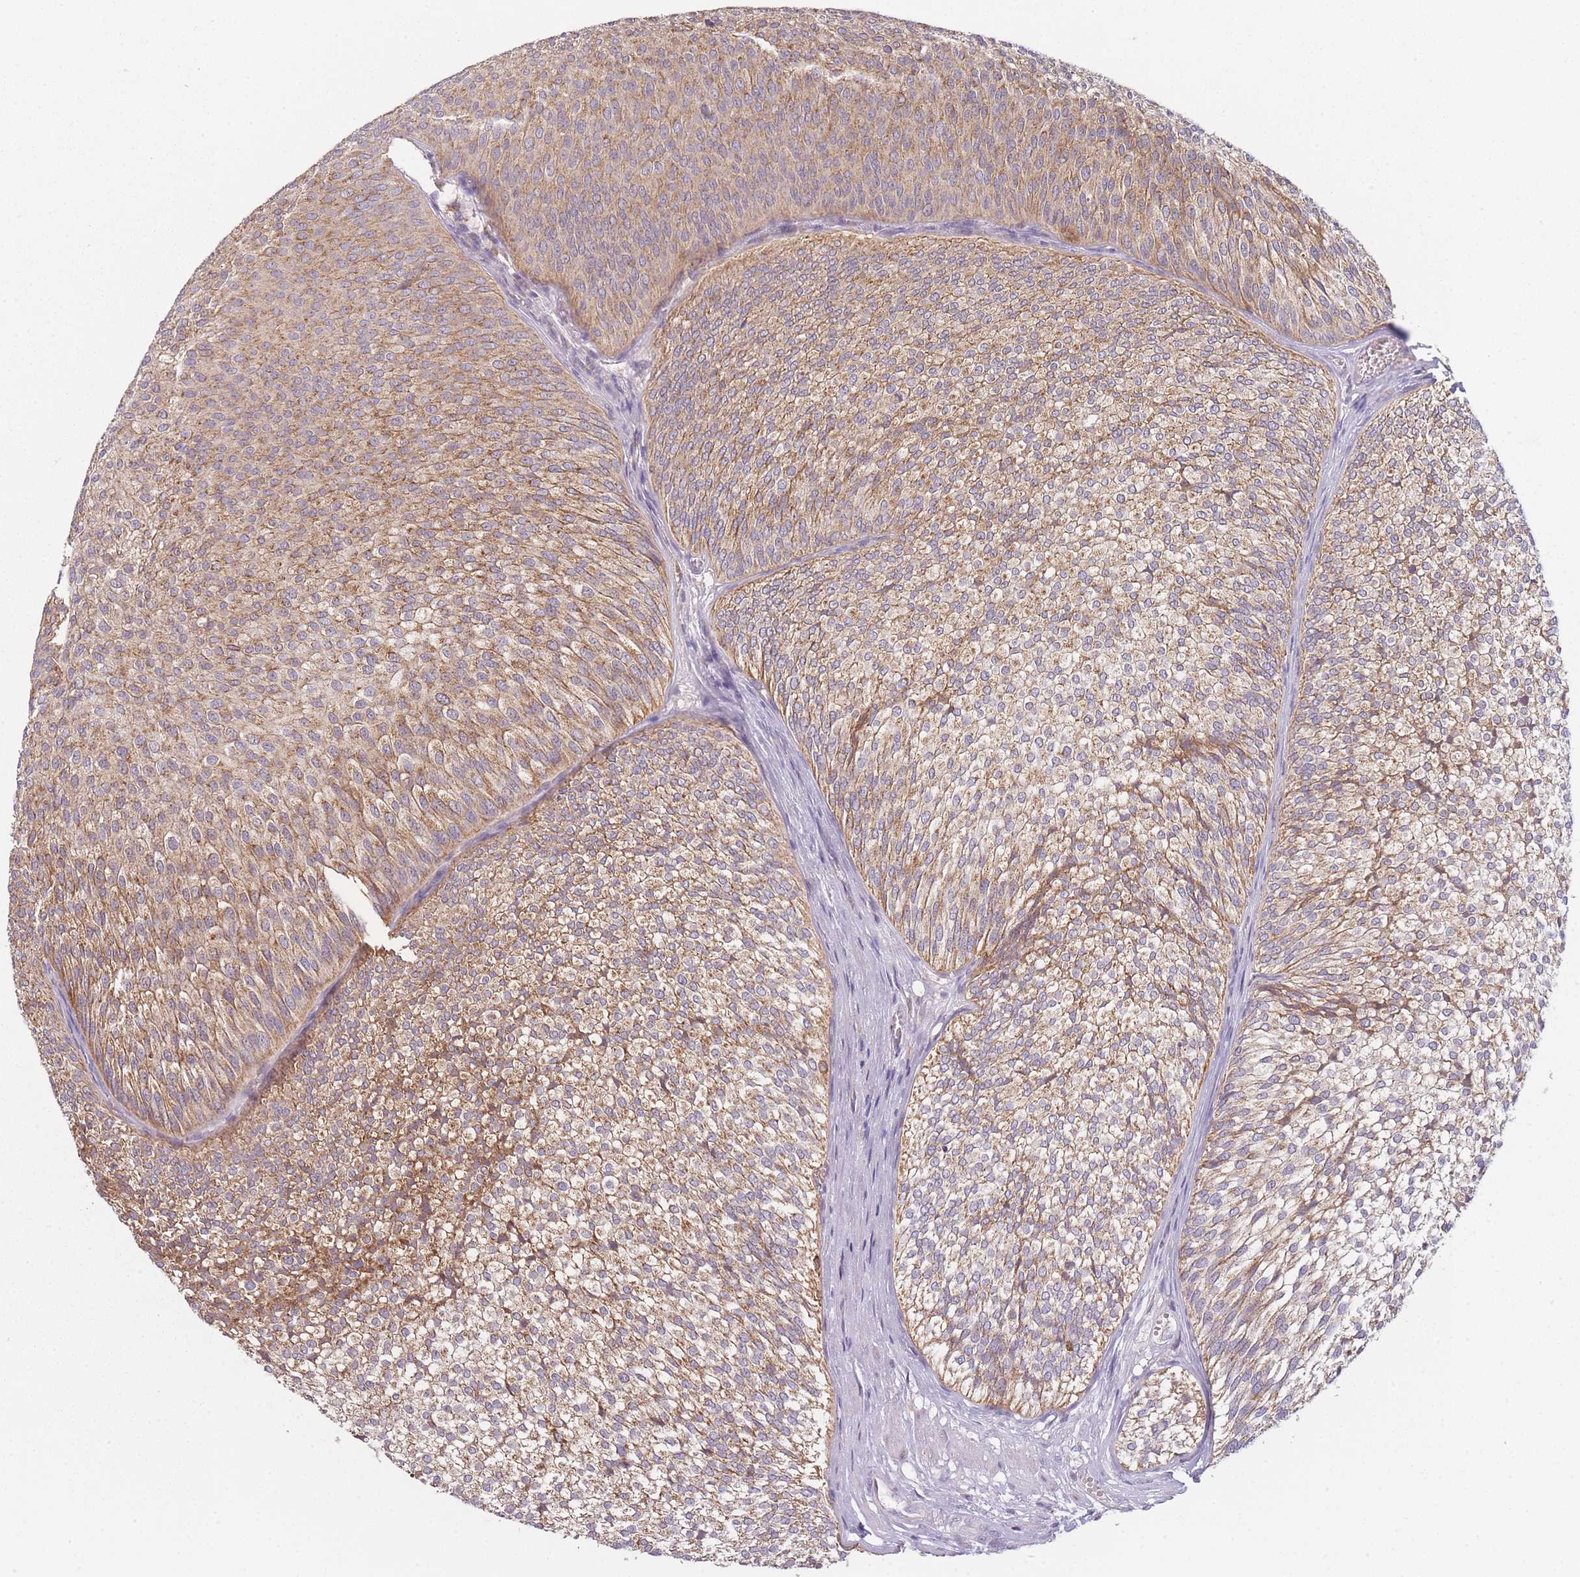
{"staining": {"intensity": "moderate", "quantity": ">75%", "location": "cytoplasmic/membranous"}, "tissue": "urothelial cancer", "cell_type": "Tumor cells", "image_type": "cancer", "snomed": [{"axis": "morphology", "description": "Urothelial carcinoma, Low grade"}, {"axis": "topography", "description": "Urinary bladder"}], "caption": "Protein expression analysis of urothelial cancer reveals moderate cytoplasmic/membranous staining in about >75% of tumor cells.", "gene": "PRAM1", "patient": {"sex": "male", "age": 91}}